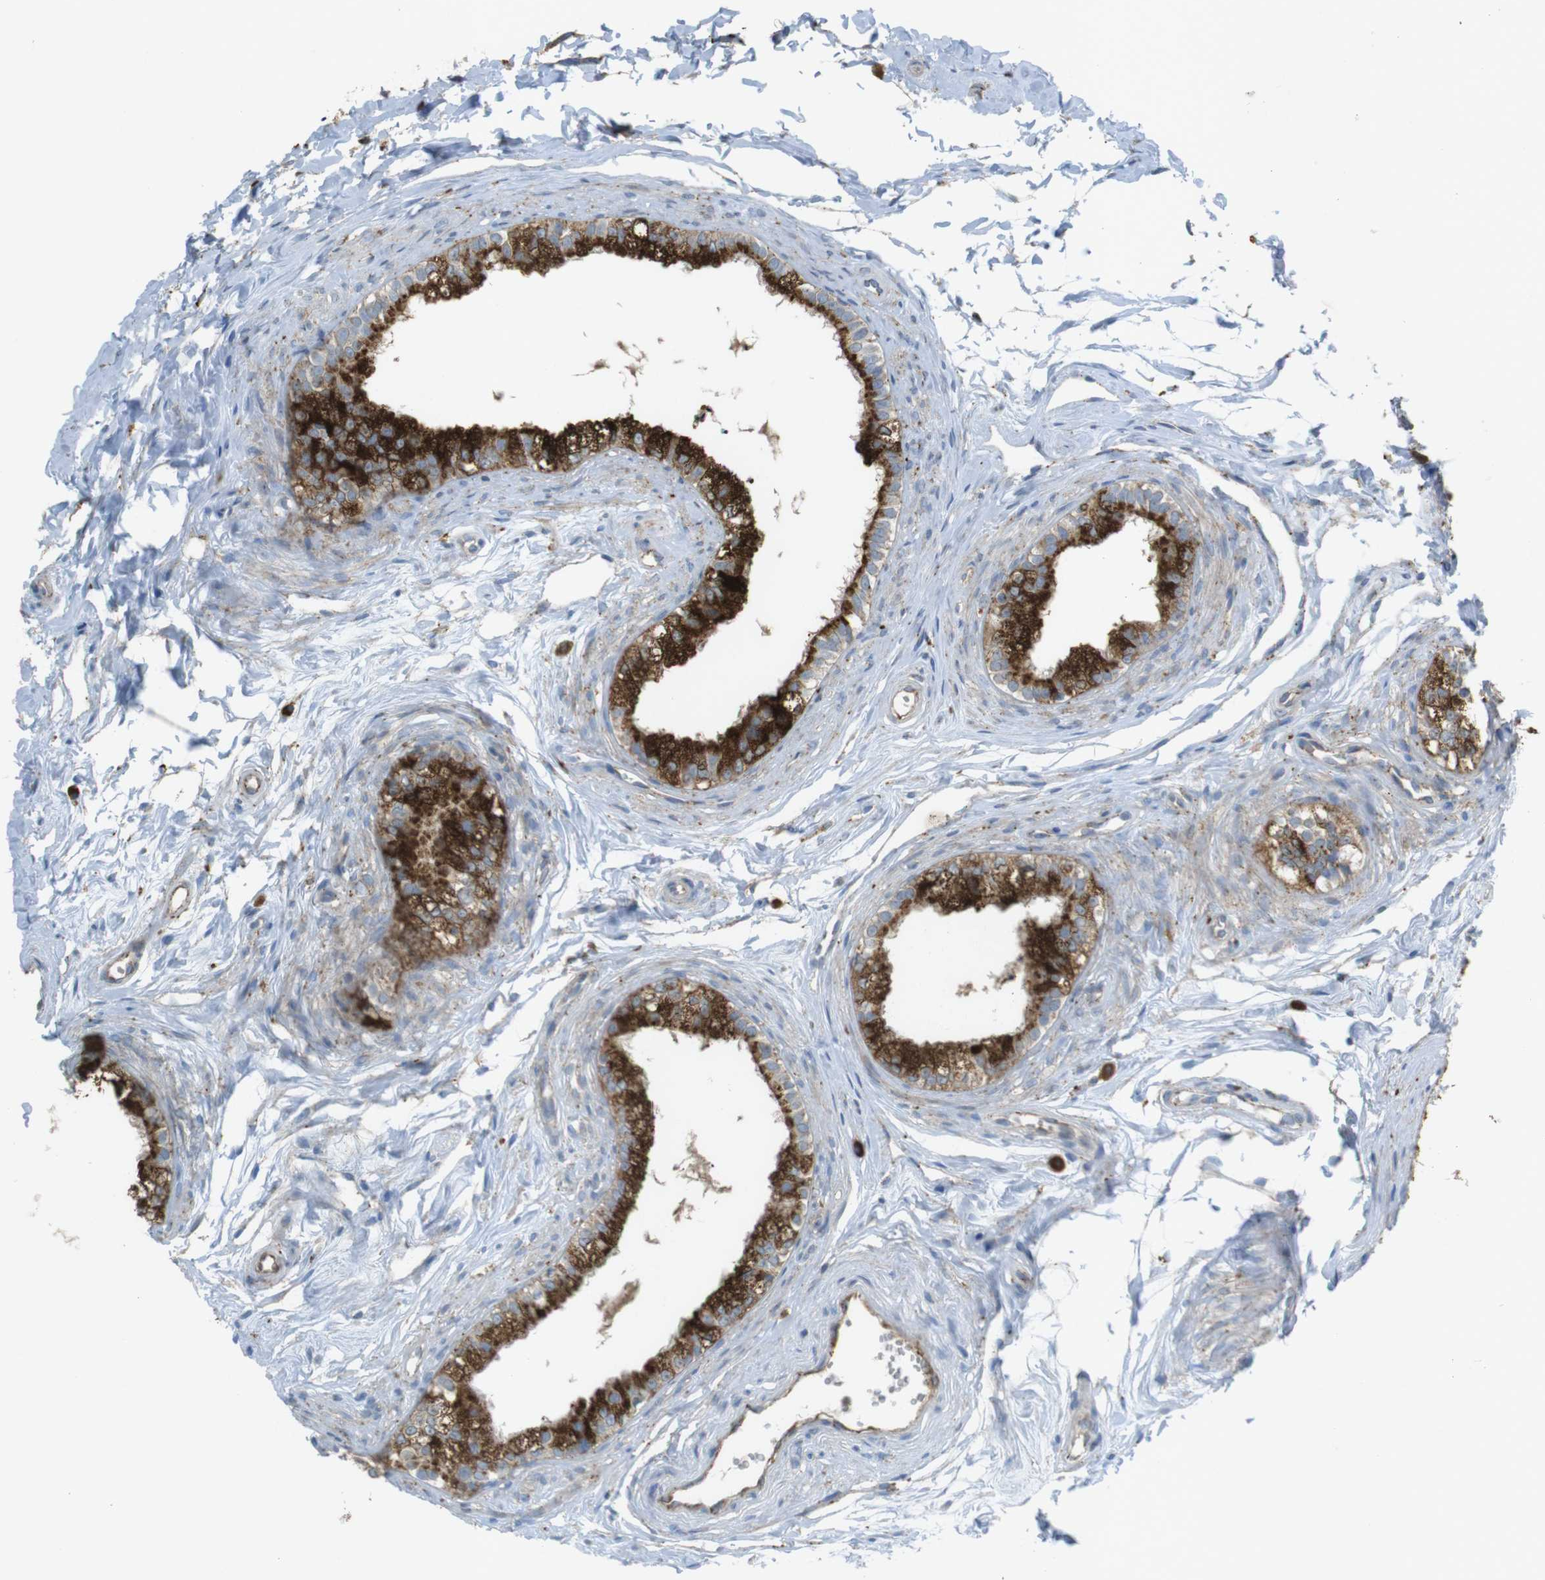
{"staining": {"intensity": "strong", "quantity": ">75%", "location": "cytoplasmic/membranous"}, "tissue": "epididymis", "cell_type": "Glandular cells", "image_type": "normal", "snomed": [{"axis": "morphology", "description": "Normal tissue, NOS"}, {"axis": "topography", "description": "Epididymis"}], "caption": "A high amount of strong cytoplasmic/membranous positivity is identified in approximately >75% of glandular cells in normal epididymis.", "gene": "LAMP1", "patient": {"sex": "male", "age": 56}}